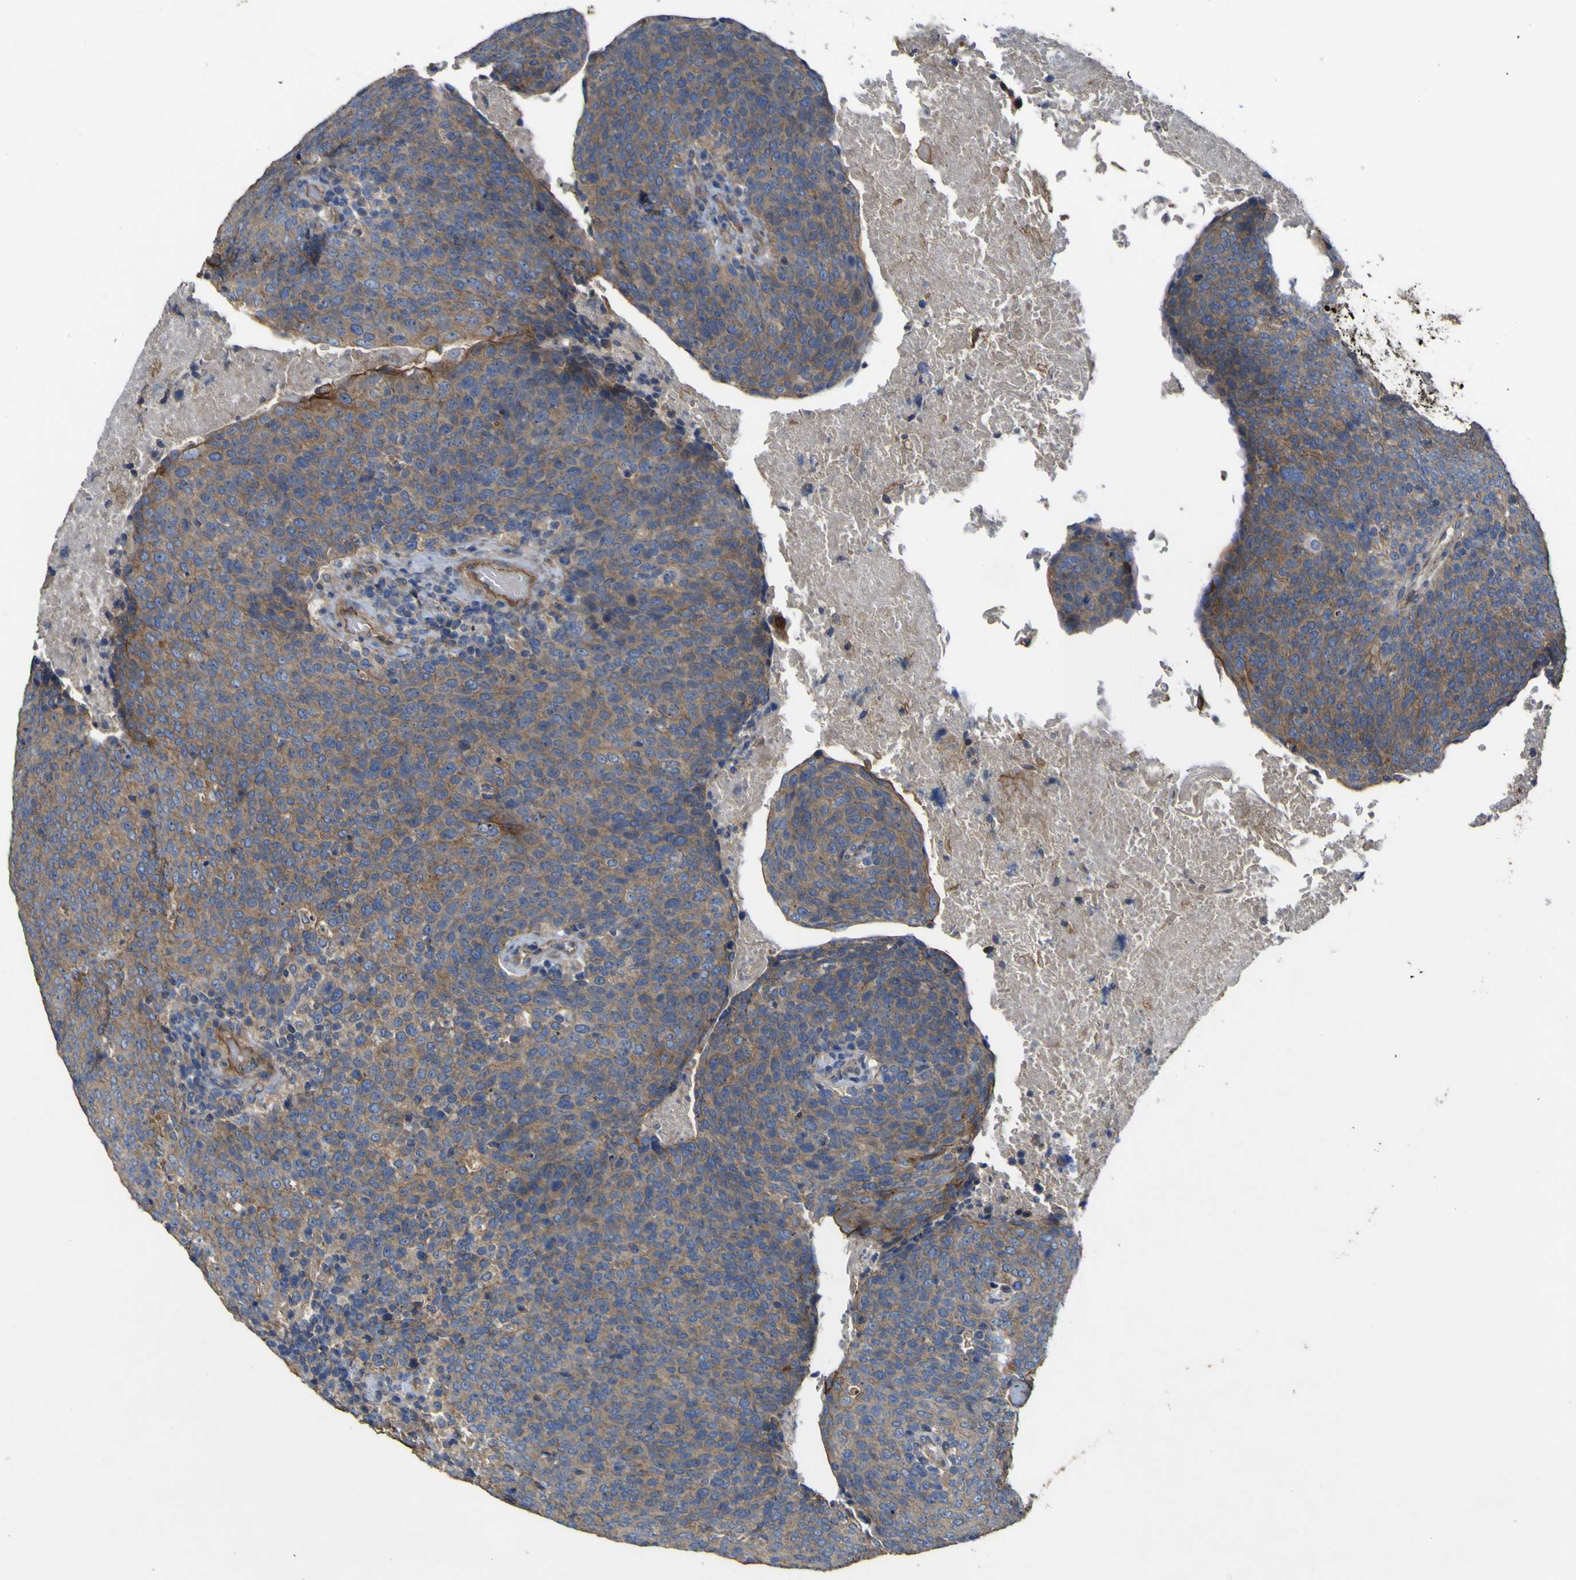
{"staining": {"intensity": "weak", "quantity": ">75%", "location": "cytoplasmic/membranous"}, "tissue": "head and neck cancer", "cell_type": "Tumor cells", "image_type": "cancer", "snomed": [{"axis": "morphology", "description": "Squamous cell carcinoma, NOS"}, {"axis": "topography", "description": "Oral tissue"}, {"axis": "topography", "description": "Head-Neck"}], "caption": "Protein expression analysis of human squamous cell carcinoma (head and neck) reveals weak cytoplasmic/membranous expression in approximately >75% of tumor cells.", "gene": "TNFSF15", "patient": {"sex": "female", "age": 82}}